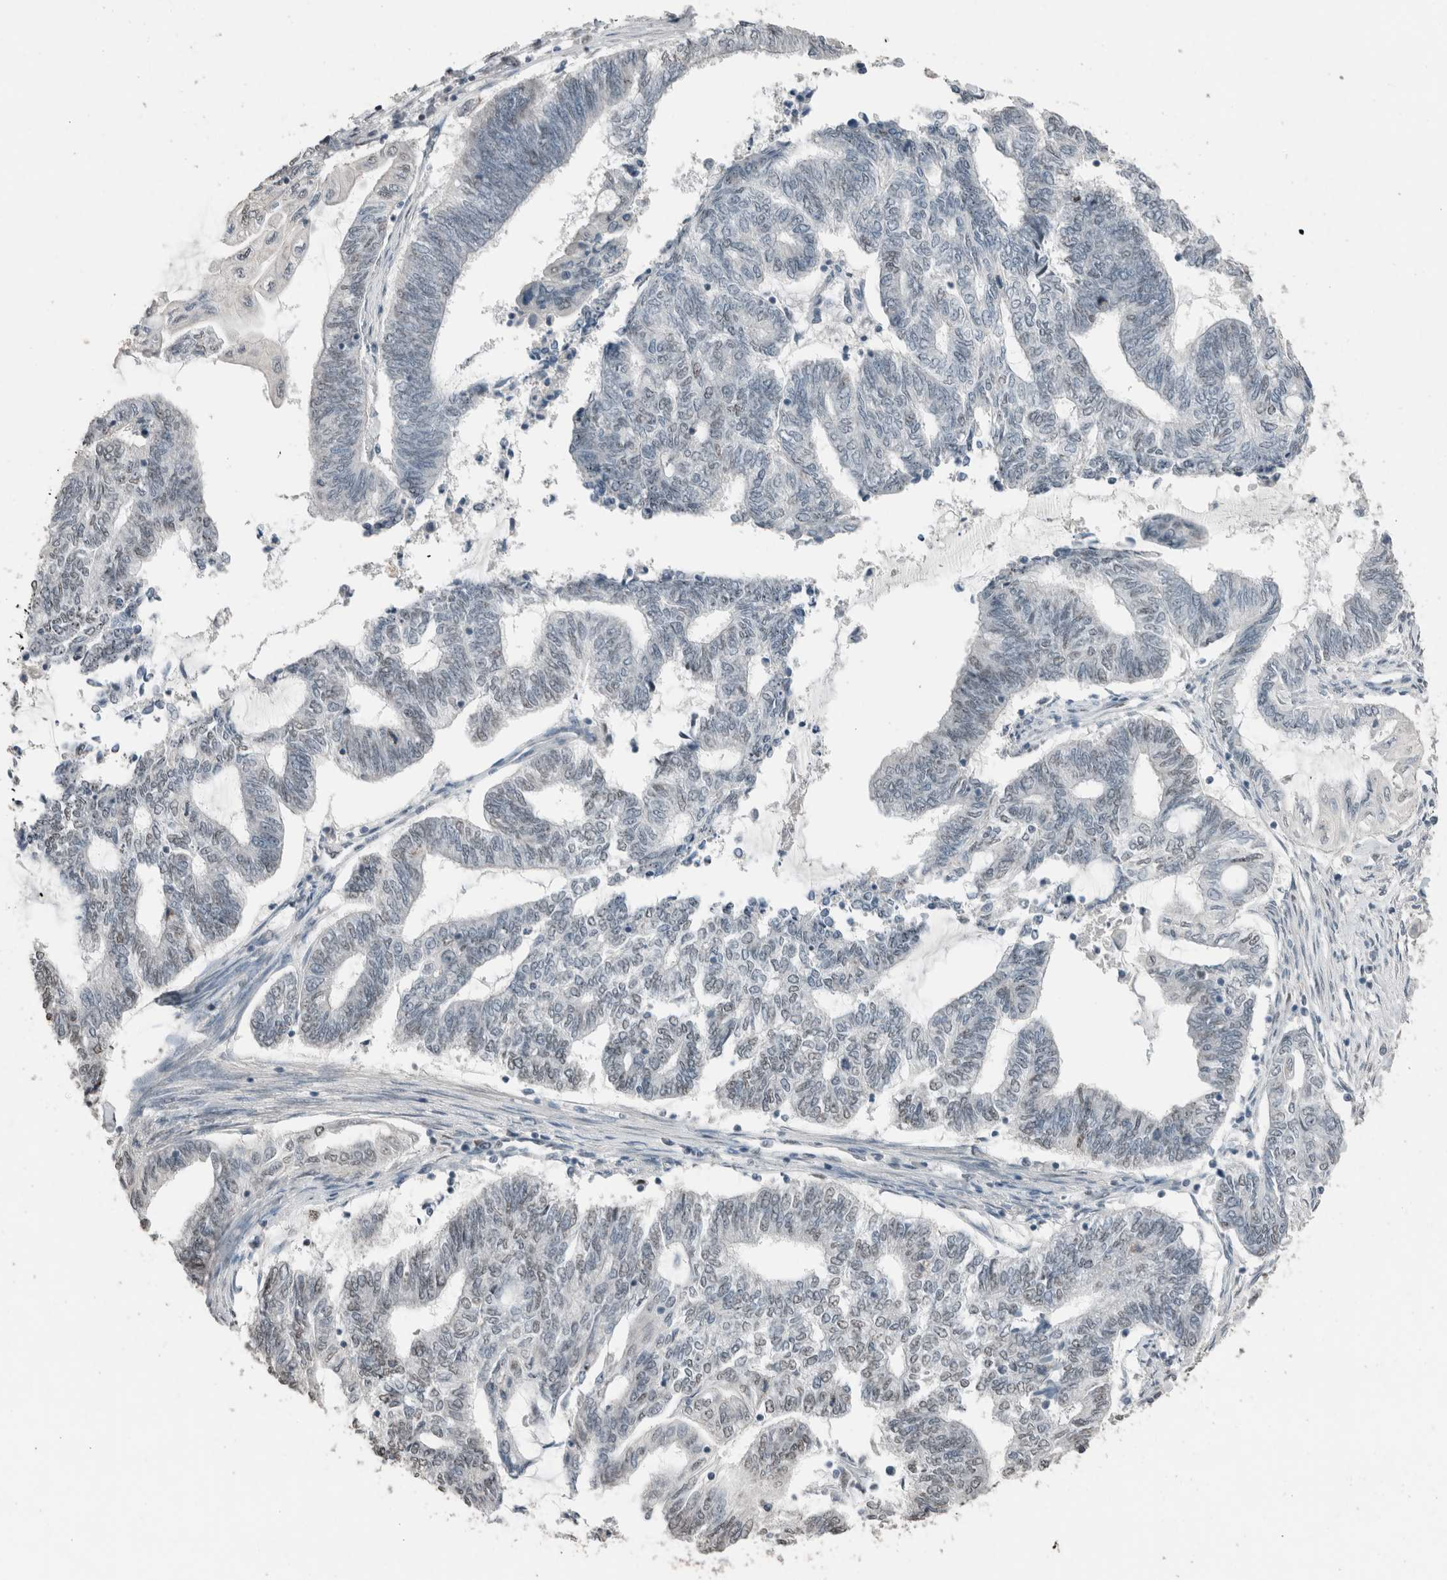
{"staining": {"intensity": "negative", "quantity": "none", "location": "none"}, "tissue": "endometrial cancer", "cell_type": "Tumor cells", "image_type": "cancer", "snomed": [{"axis": "morphology", "description": "Adenocarcinoma, NOS"}, {"axis": "topography", "description": "Uterus"}, {"axis": "topography", "description": "Endometrium"}], "caption": "Tumor cells show no significant protein positivity in endometrial adenocarcinoma.", "gene": "ACVR2B", "patient": {"sex": "female", "age": 70}}